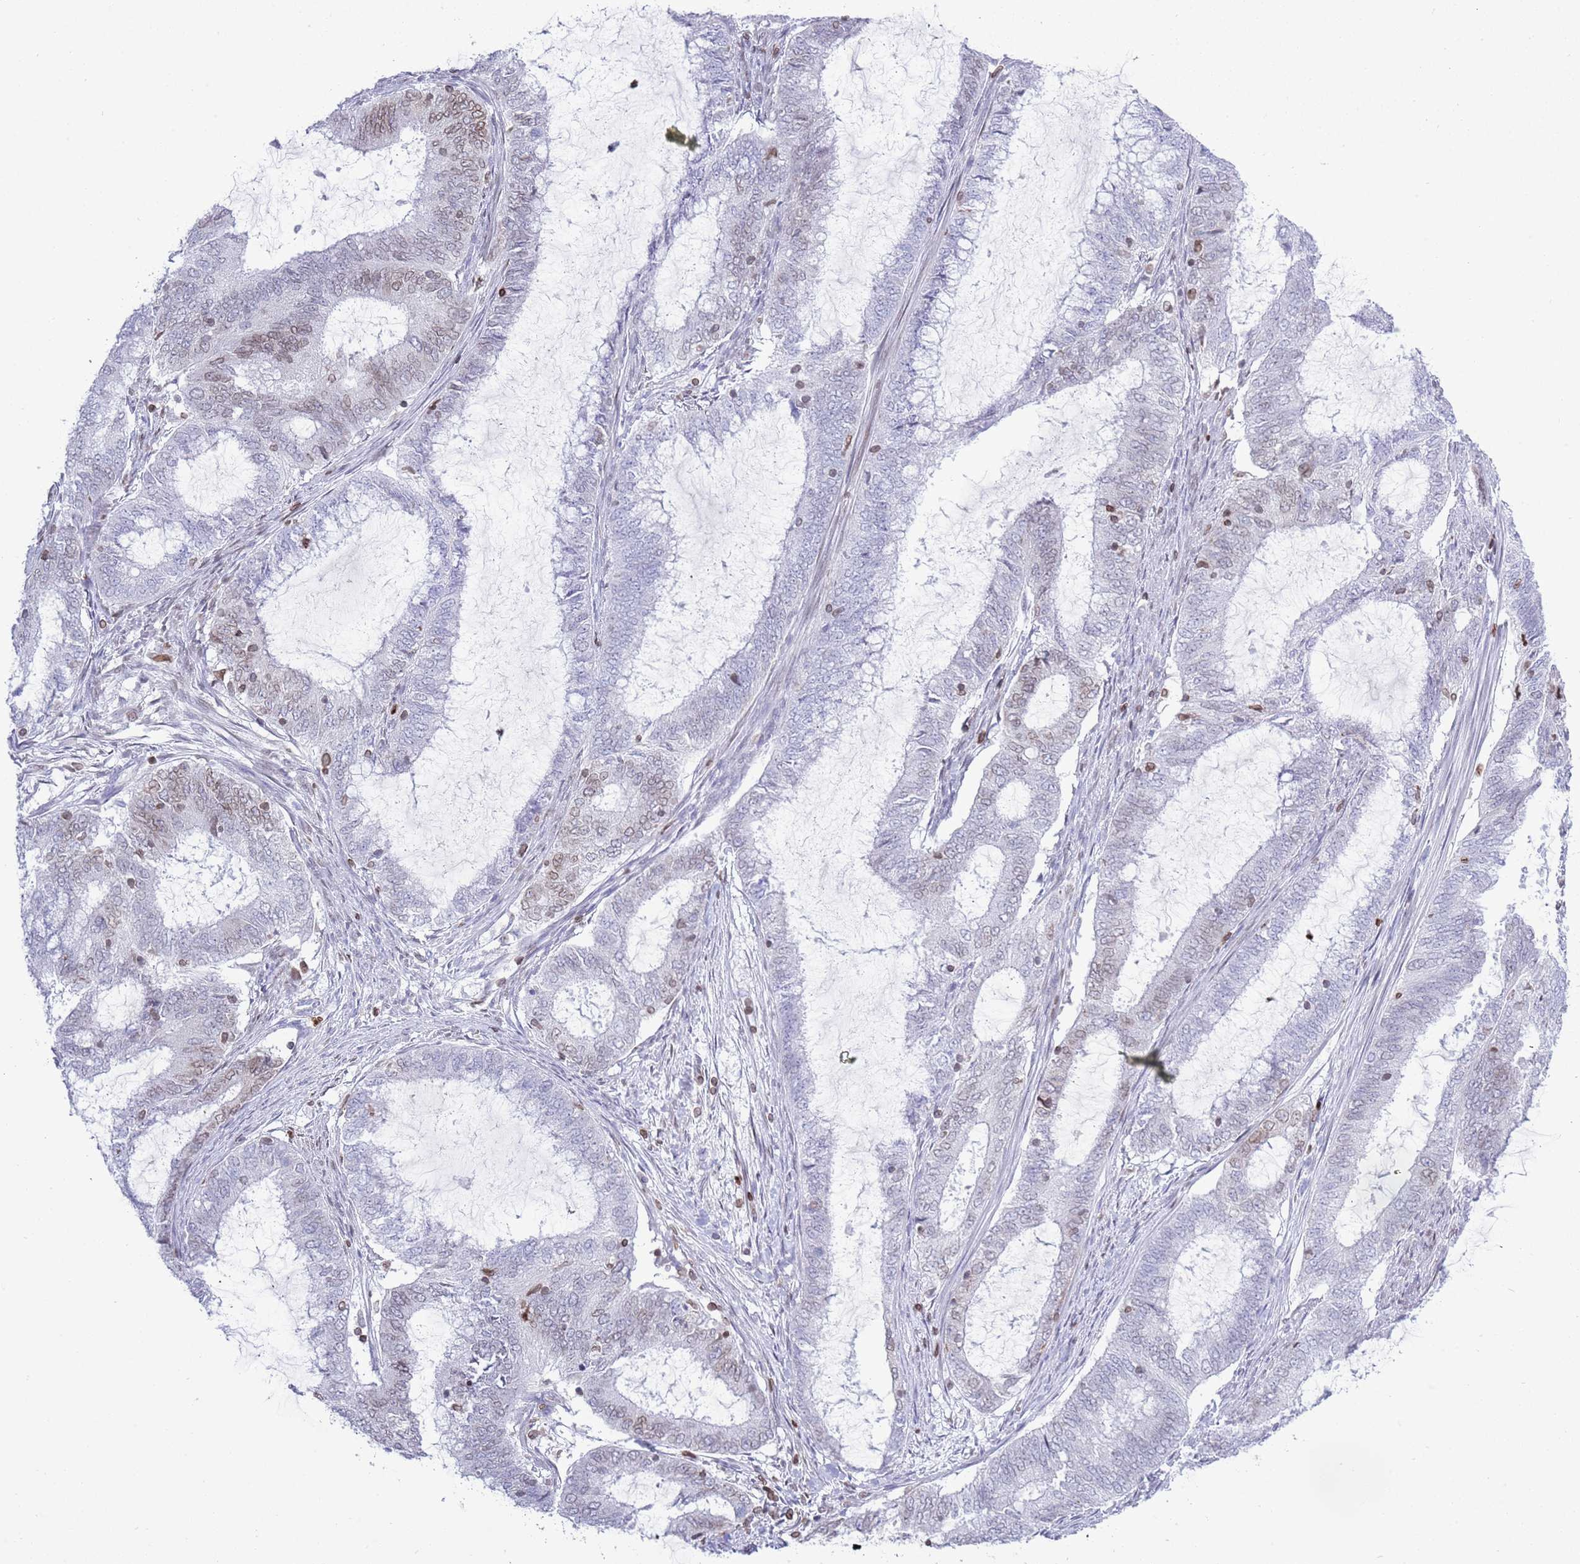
{"staining": {"intensity": "weak", "quantity": "25%-75%", "location": "cytoplasmic/membranous,nuclear"}, "tissue": "endometrial cancer", "cell_type": "Tumor cells", "image_type": "cancer", "snomed": [{"axis": "morphology", "description": "Adenocarcinoma, NOS"}, {"axis": "topography", "description": "Endometrium"}], "caption": "Human endometrial adenocarcinoma stained with a brown dye exhibits weak cytoplasmic/membranous and nuclear positive staining in approximately 25%-75% of tumor cells.", "gene": "LBR", "patient": {"sex": "female", "age": 51}}